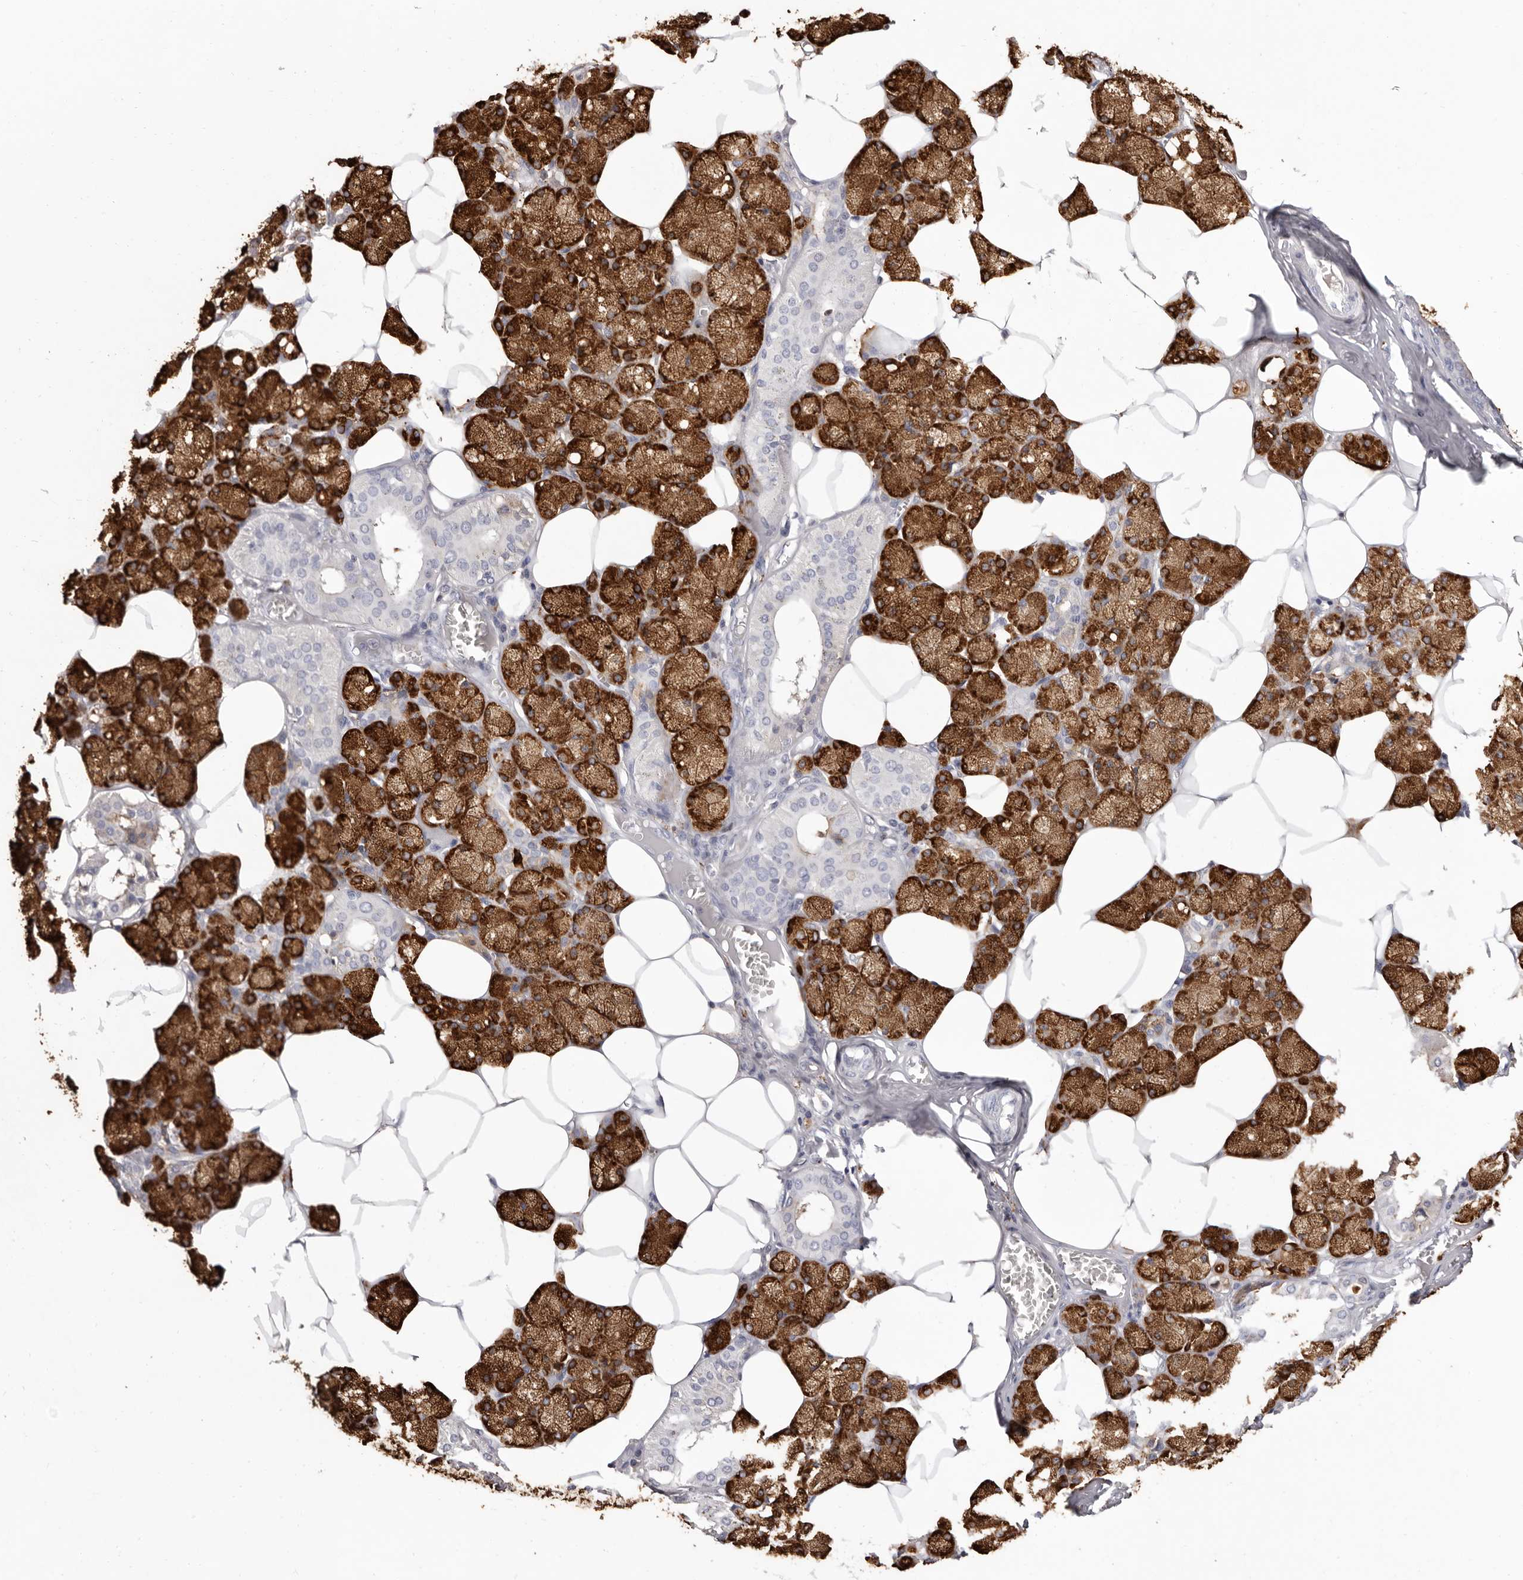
{"staining": {"intensity": "strong", "quantity": "25%-75%", "location": "cytoplasmic/membranous"}, "tissue": "salivary gland", "cell_type": "Glandular cells", "image_type": "normal", "snomed": [{"axis": "morphology", "description": "Normal tissue, NOS"}, {"axis": "topography", "description": "Salivary gland"}], "caption": "Protein expression analysis of unremarkable salivary gland displays strong cytoplasmic/membranous staining in approximately 25%-75% of glandular cells.", "gene": "LPO", "patient": {"sex": "male", "age": 62}}